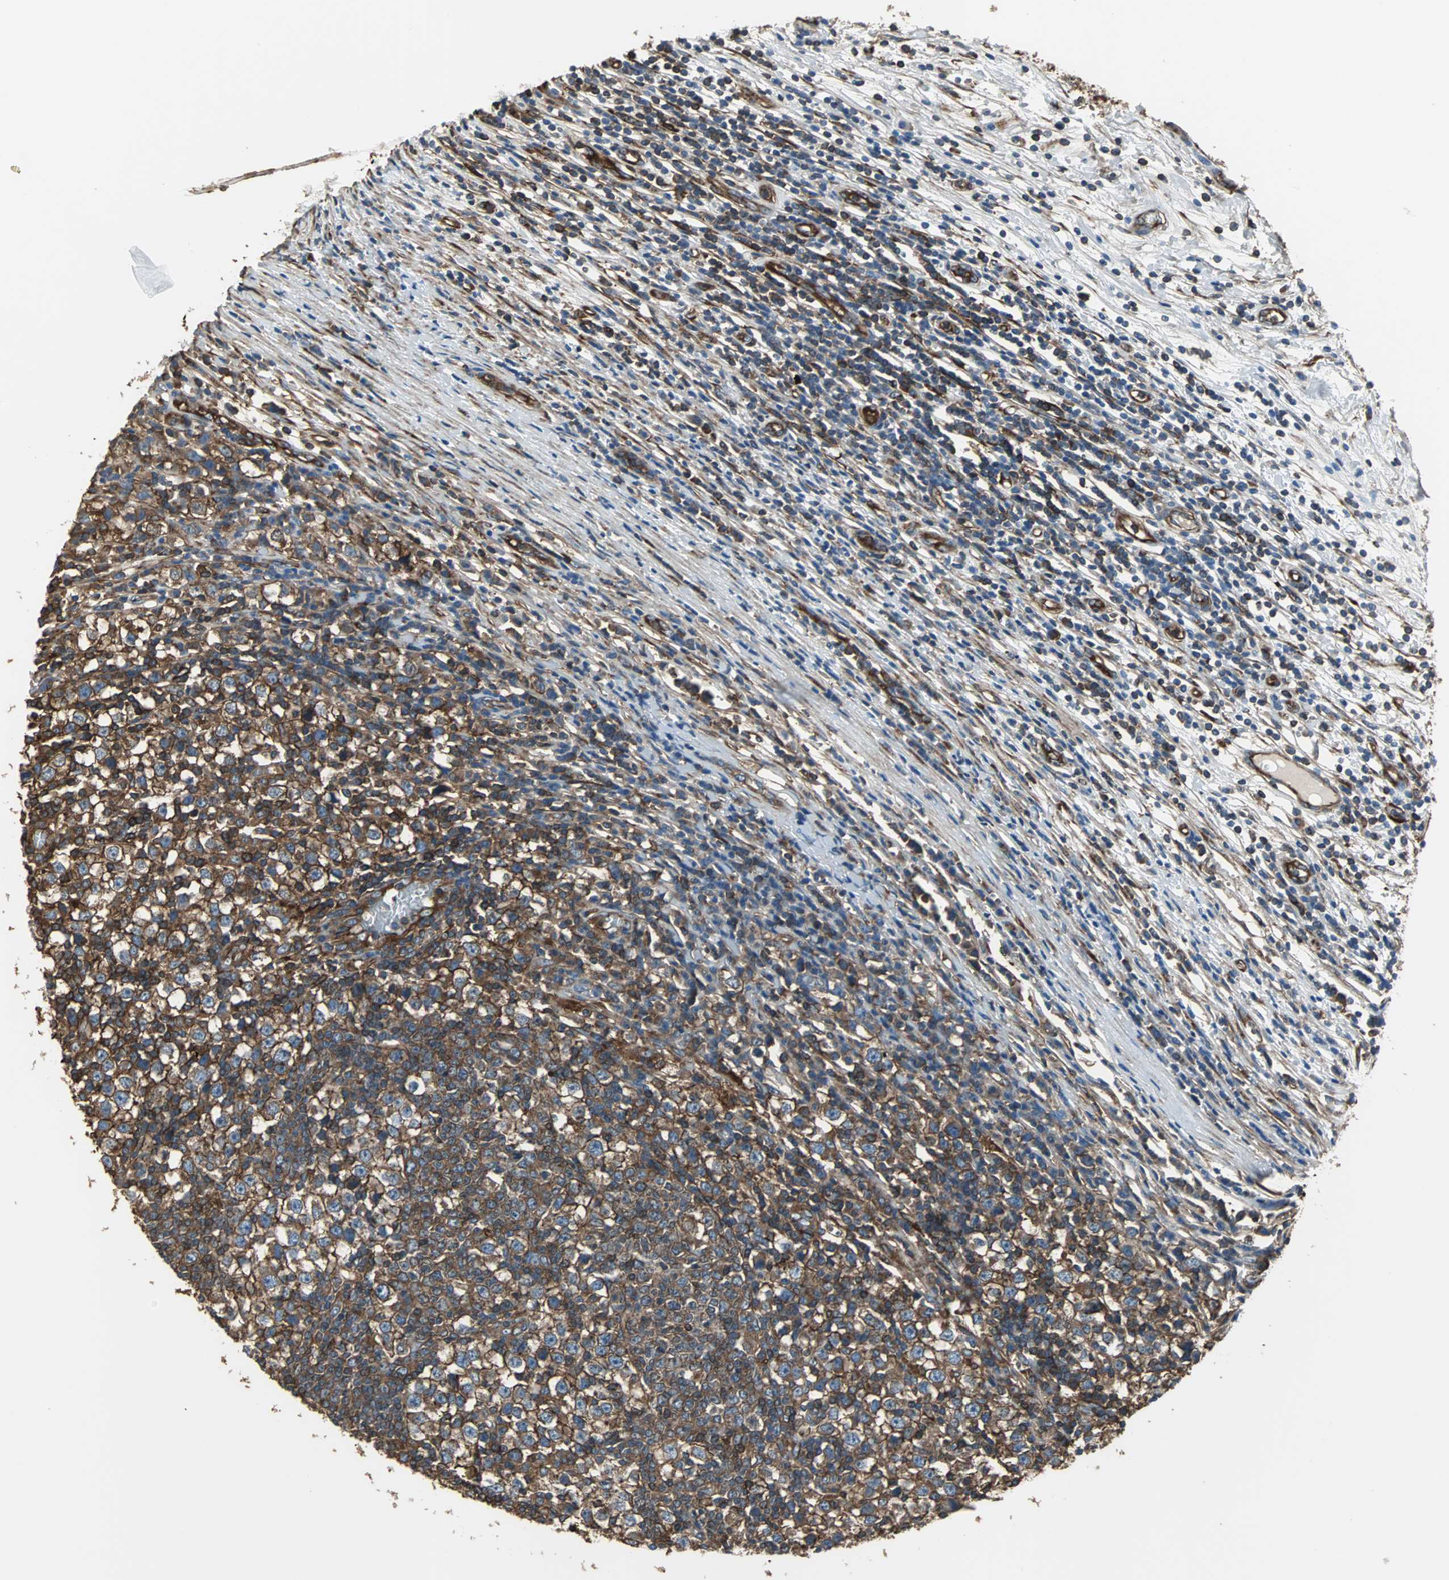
{"staining": {"intensity": "strong", "quantity": ">75%", "location": "cytoplasmic/membranous"}, "tissue": "testis cancer", "cell_type": "Tumor cells", "image_type": "cancer", "snomed": [{"axis": "morphology", "description": "Seminoma, NOS"}, {"axis": "topography", "description": "Testis"}], "caption": "Immunohistochemical staining of human testis cancer demonstrates high levels of strong cytoplasmic/membranous staining in about >75% of tumor cells.", "gene": "ACTN1", "patient": {"sex": "male", "age": 65}}